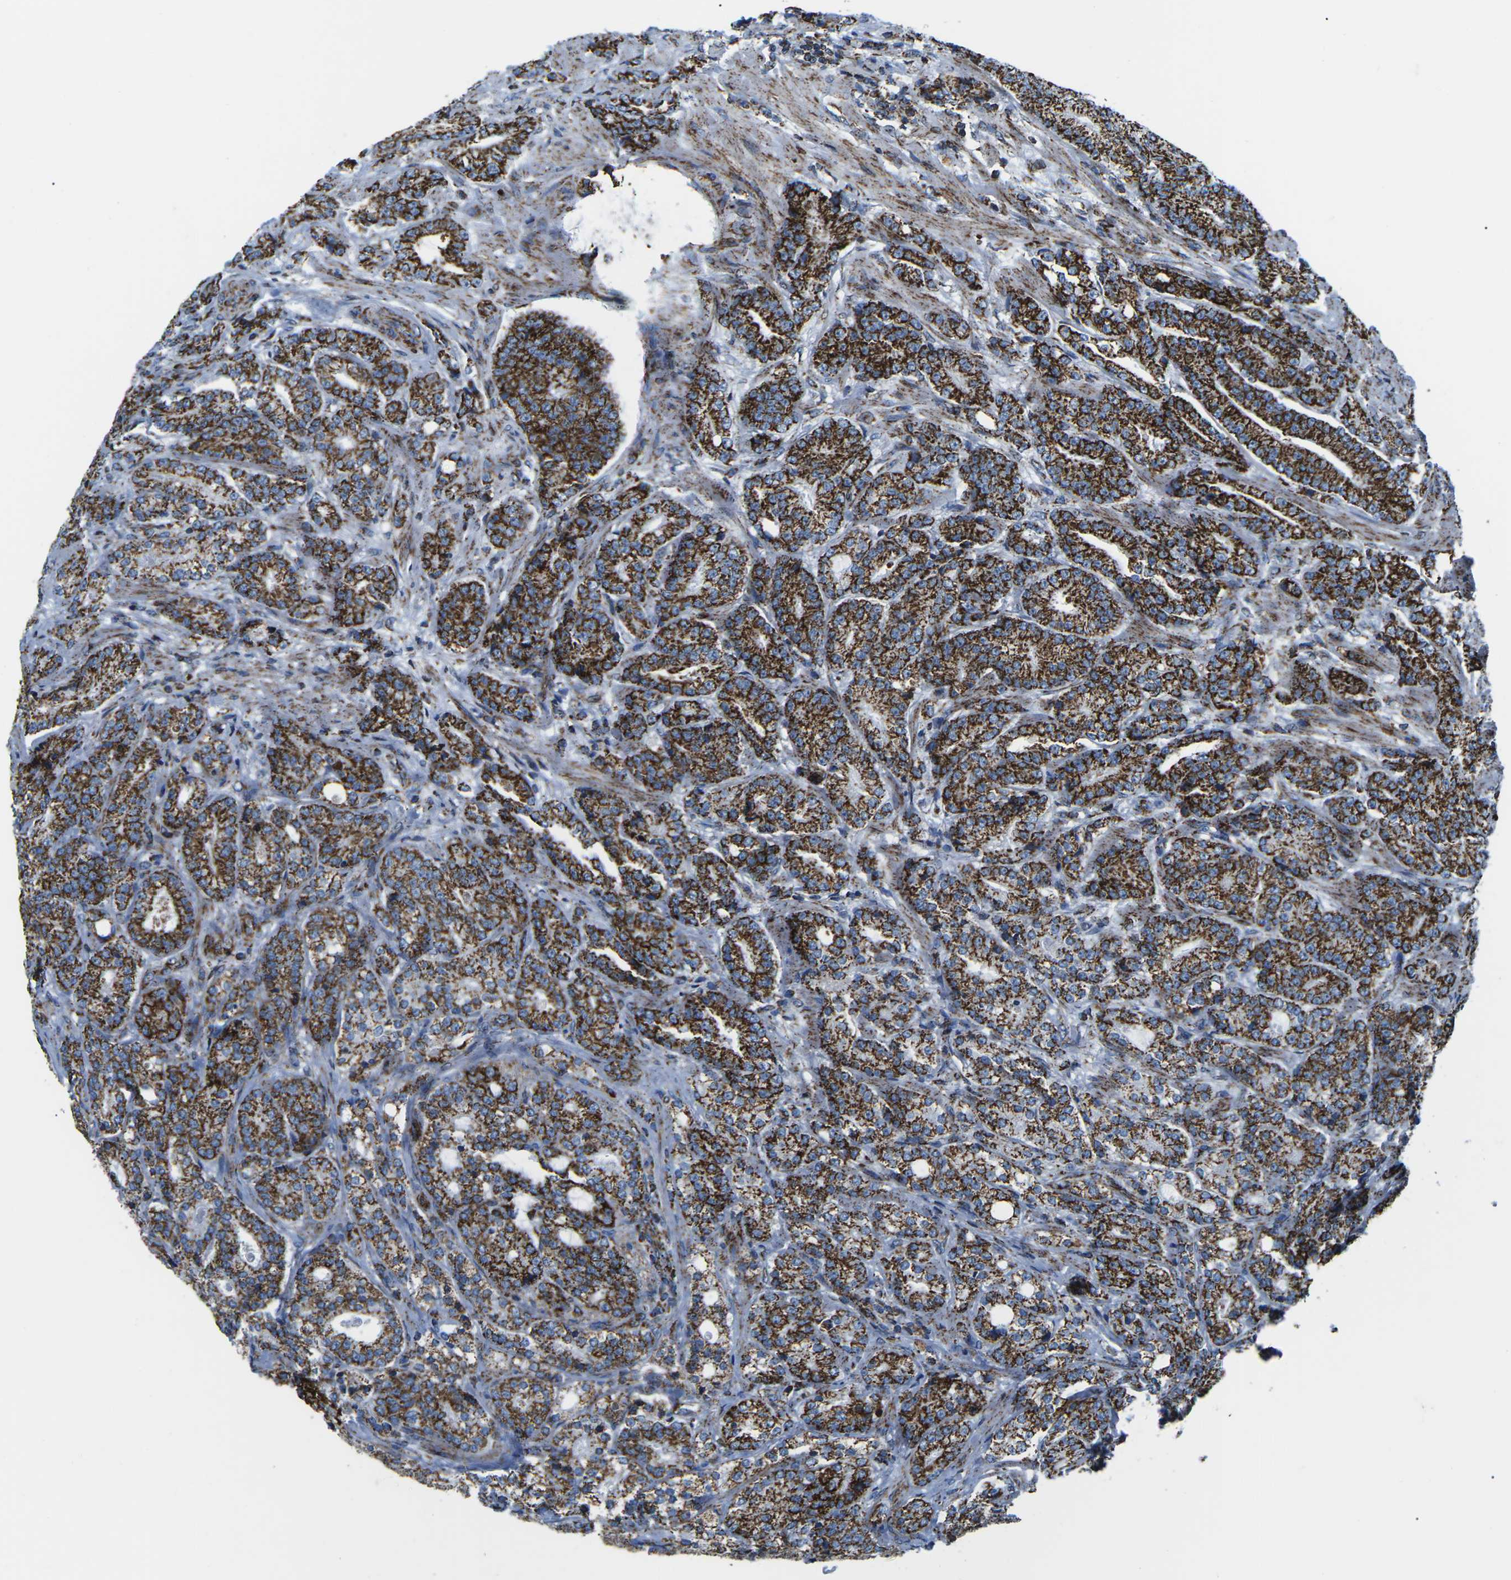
{"staining": {"intensity": "strong", "quantity": ">75%", "location": "cytoplasmic/membranous"}, "tissue": "prostate cancer", "cell_type": "Tumor cells", "image_type": "cancer", "snomed": [{"axis": "morphology", "description": "Adenocarcinoma, High grade"}, {"axis": "topography", "description": "Prostate"}], "caption": "High-grade adenocarcinoma (prostate) stained for a protein (brown) reveals strong cytoplasmic/membranous positive staining in approximately >75% of tumor cells.", "gene": "MT-CO2", "patient": {"sex": "male", "age": 61}}